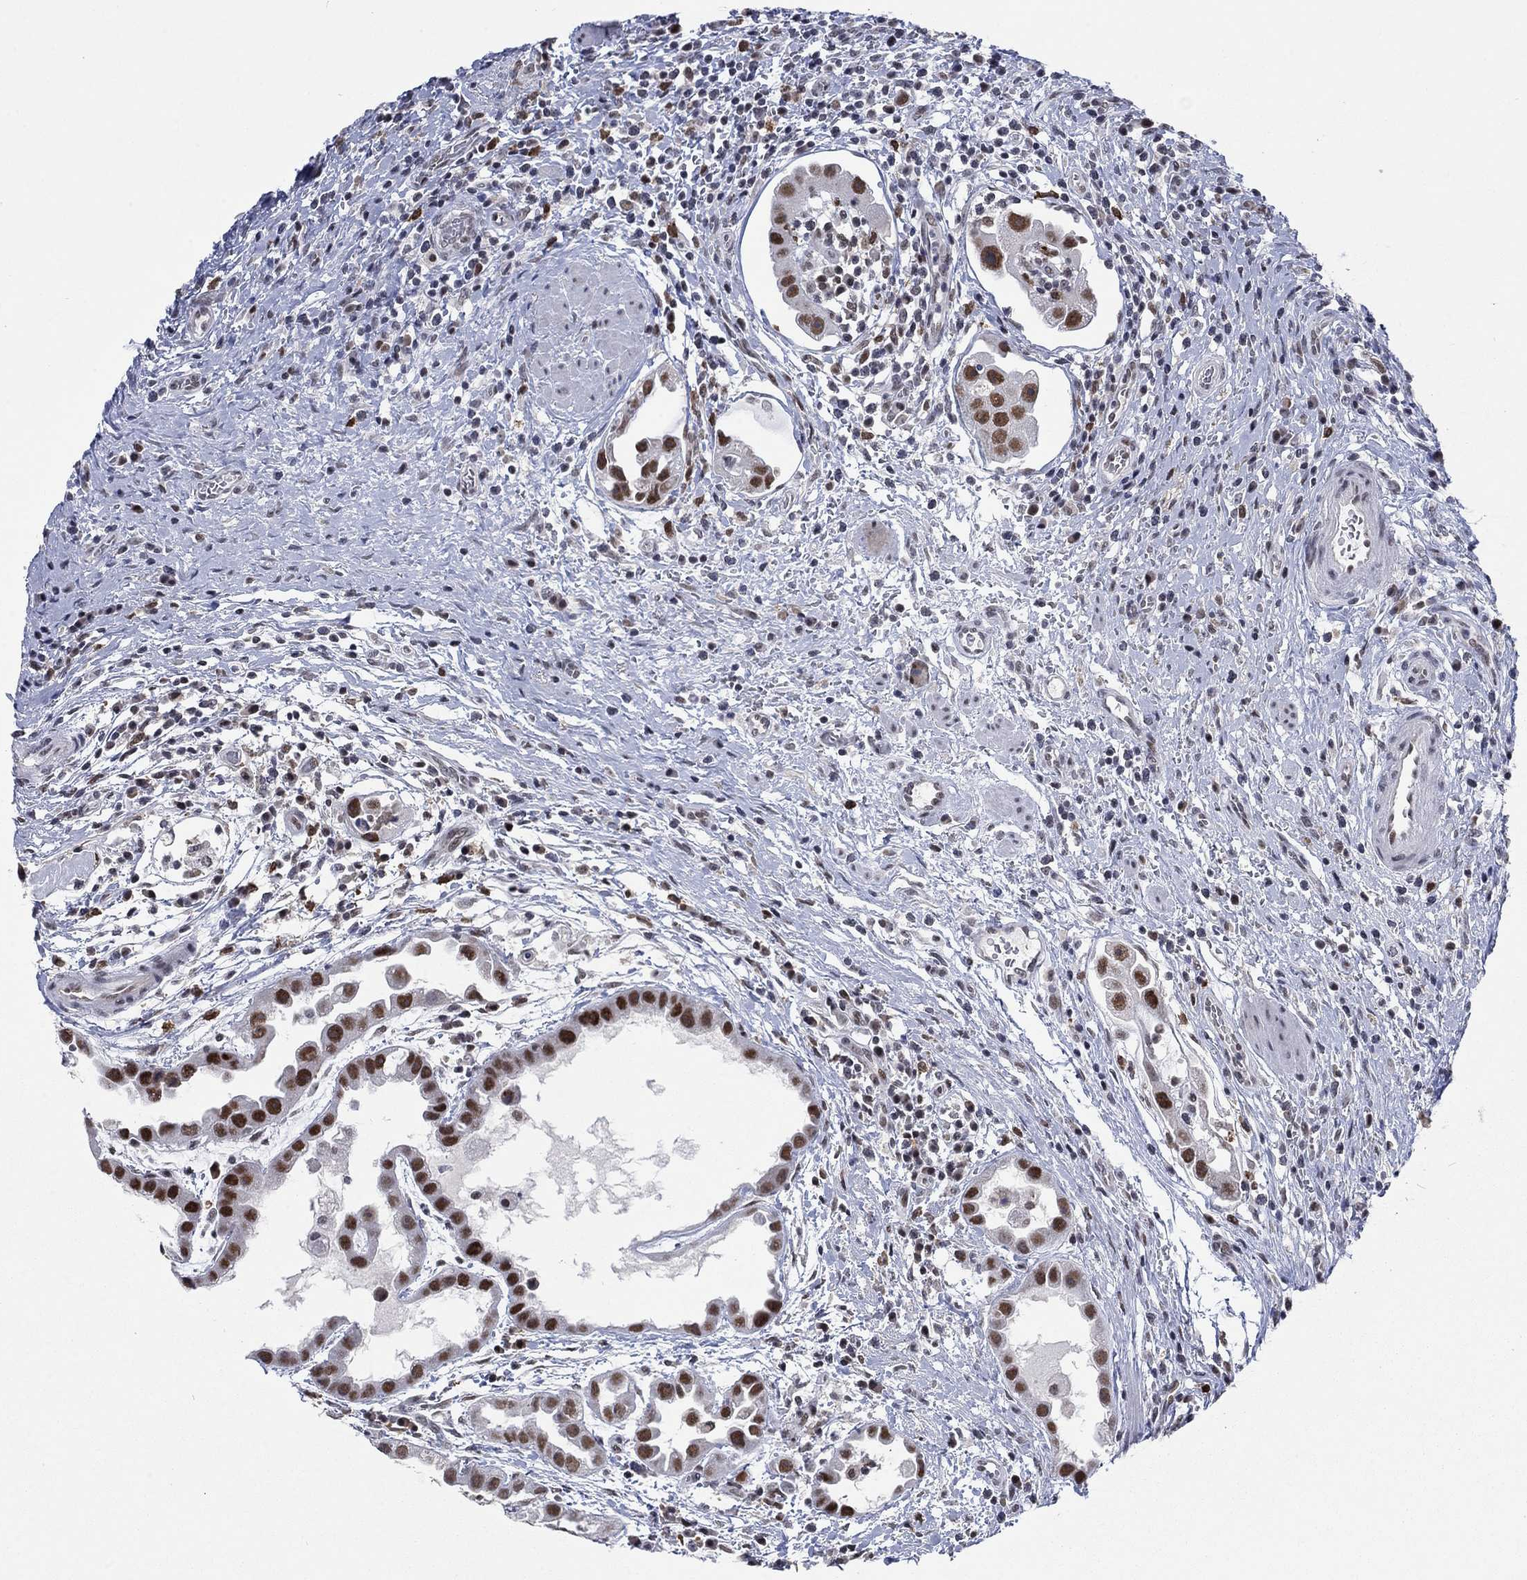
{"staining": {"intensity": "strong", "quantity": ">75%", "location": "nuclear"}, "tissue": "urothelial cancer", "cell_type": "Tumor cells", "image_type": "cancer", "snomed": [{"axis": "morphology", "description": "Urothelial carcinoma, High grade"}, {"axis": "topography", "description": "Urinary bladder"}], "caption": "A high-resolution micrograph shows immunohistochemistry (IHC) staining of urothelial cancer, which displays strong nuclear expression in about >75% of tumor cells.", "gene": "HCFC1", "patient": {"sex": "female", "age": 41}}